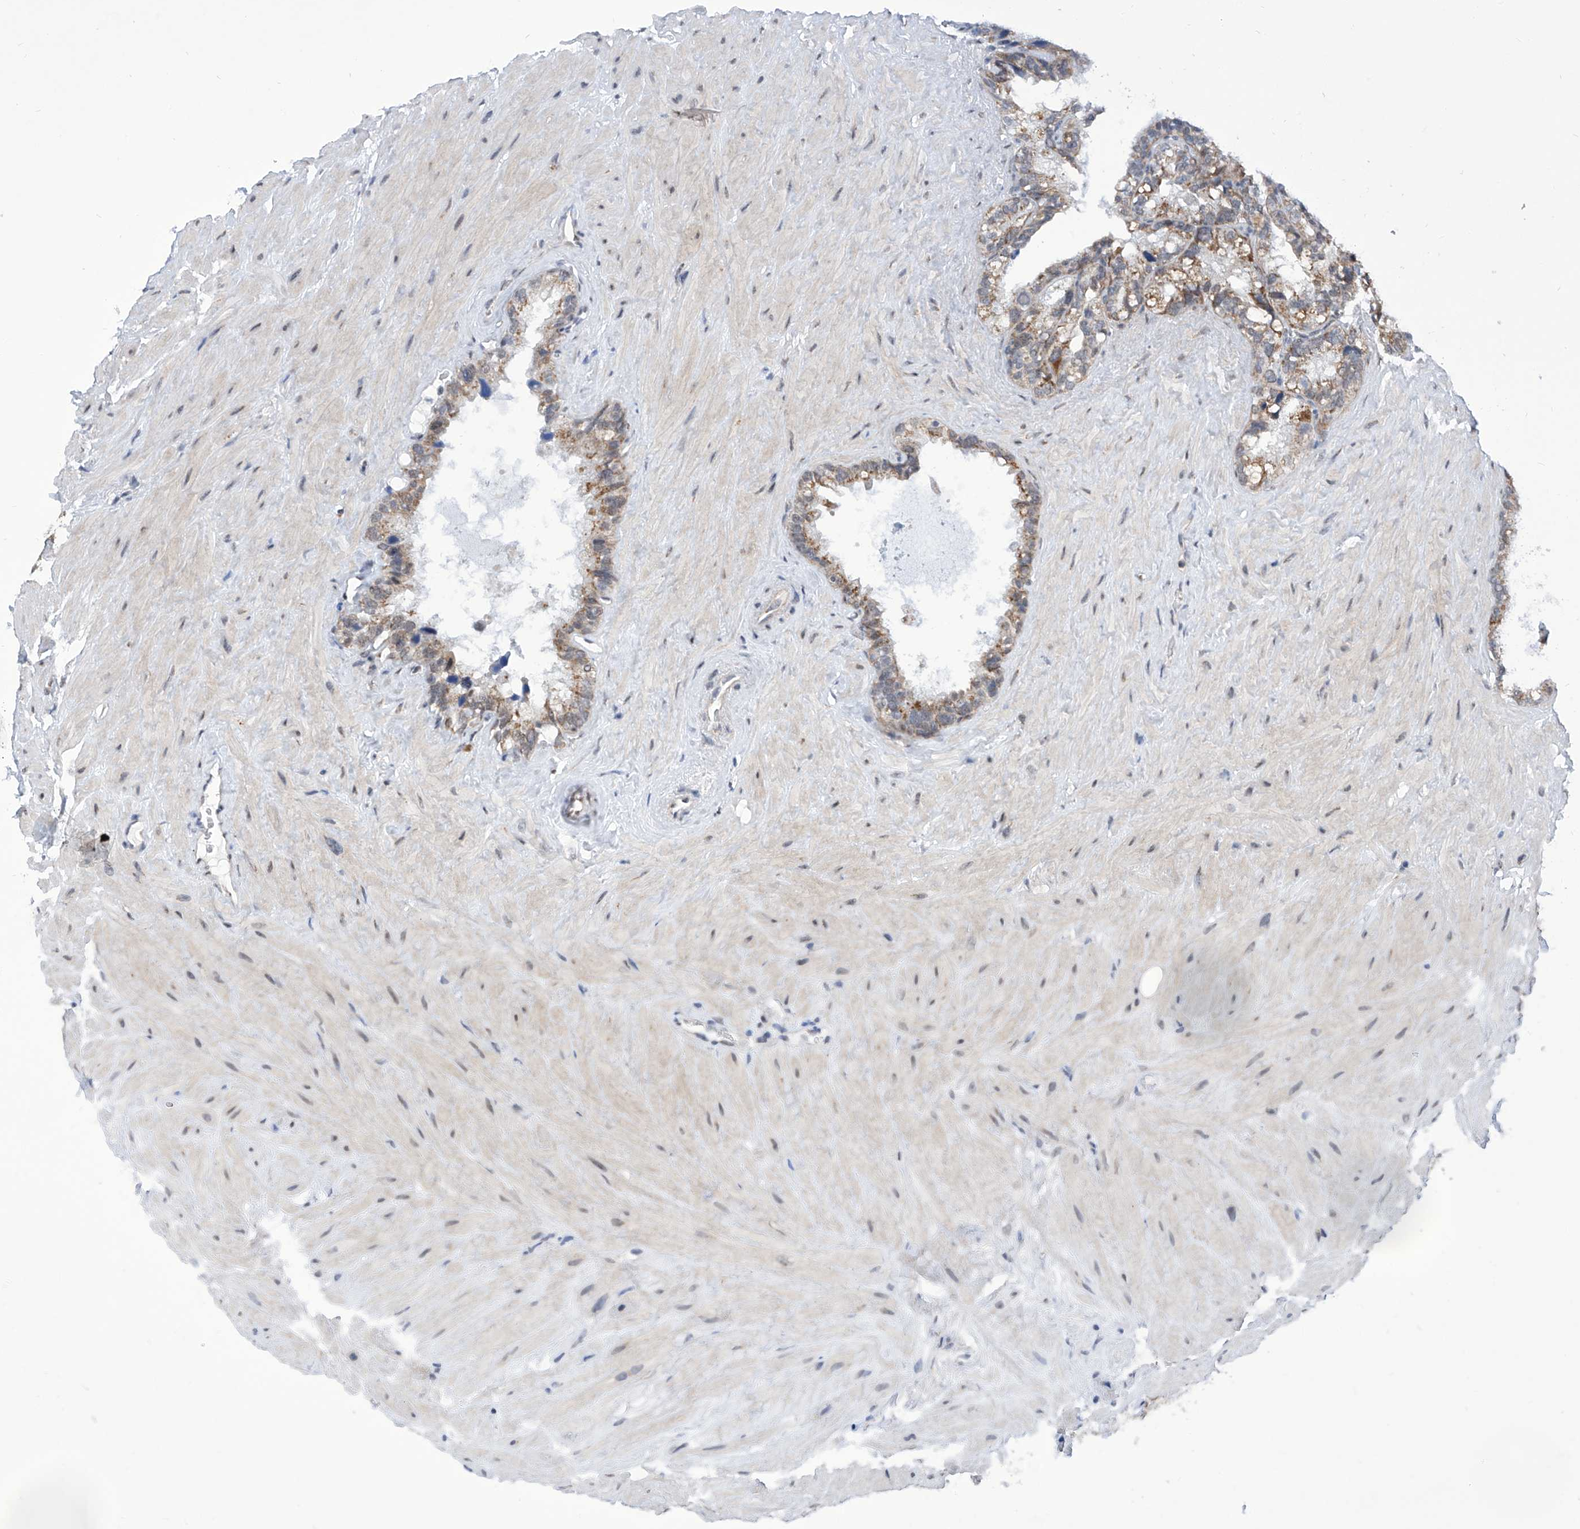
{"staining": {"intensity": "weak", "quantity": "25%-75%", "location": "cytoplasmic/membranous"}, "tissue": "seminal vesicle", "cell_type": "Glandular cells", "image_type": "normal", "snomed": [{"axis": "morphology", "description": "Normal tissue, NOS"}, {"axis": "topography", "description": "Prostate"}, {"axis": "topography", "description": "Seminal veicle"}], "caption": "A high-resolution micrograph shows immunohistochemistry staining of unremarkable seminal vesicle, which shows weak cytoplasmic/membranous expression in approximately 25%-75% of glandular cells.", "gene": "SART1", "patient": {"sex": "male", "age": 68}}